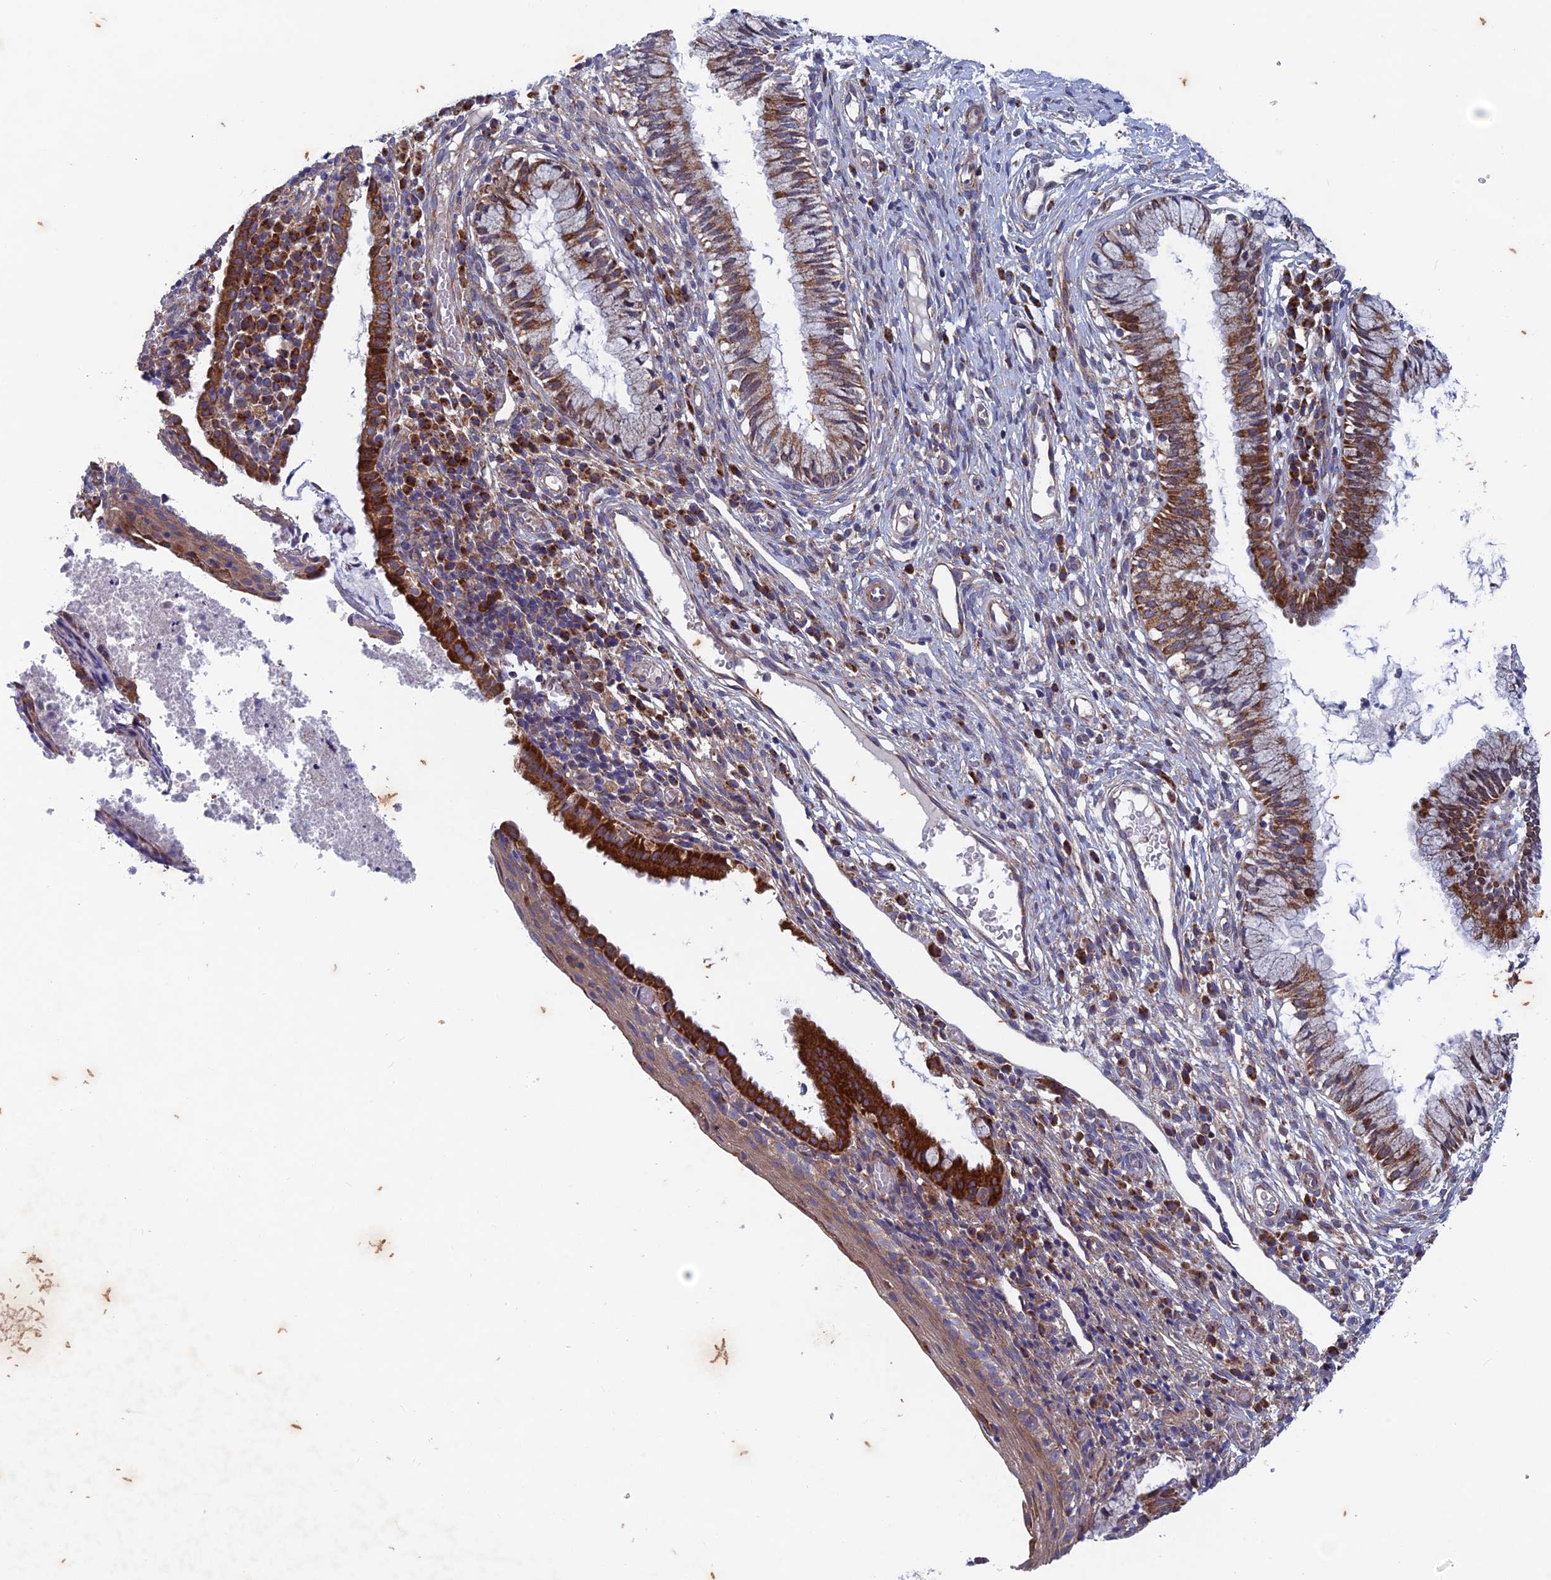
{"staining": {"intensity": "strong", "quantity": "25%-75%", "location": "cytoplasmic/membranous"}, "tissue": "cervix", "cell_type": "Glandular cells", "image_type": "normal", "snomed": [{"axis": "morphology", "description": "Normal tissue, NOS"}, {"axis": "topography", "description": "Cervix"}], "caption": "Brown immunohistochemical staining in normal human cervix demonstrates strong cytoplasmic/membranous staining in about 25%-75% of glandular cells. (Stains: DAB in brown, nuclei in blue, Microscopy: brightfield microscopy at high magnification).", "gene": "AP4S1", "patient": {"sex": "female", "age": 27}}